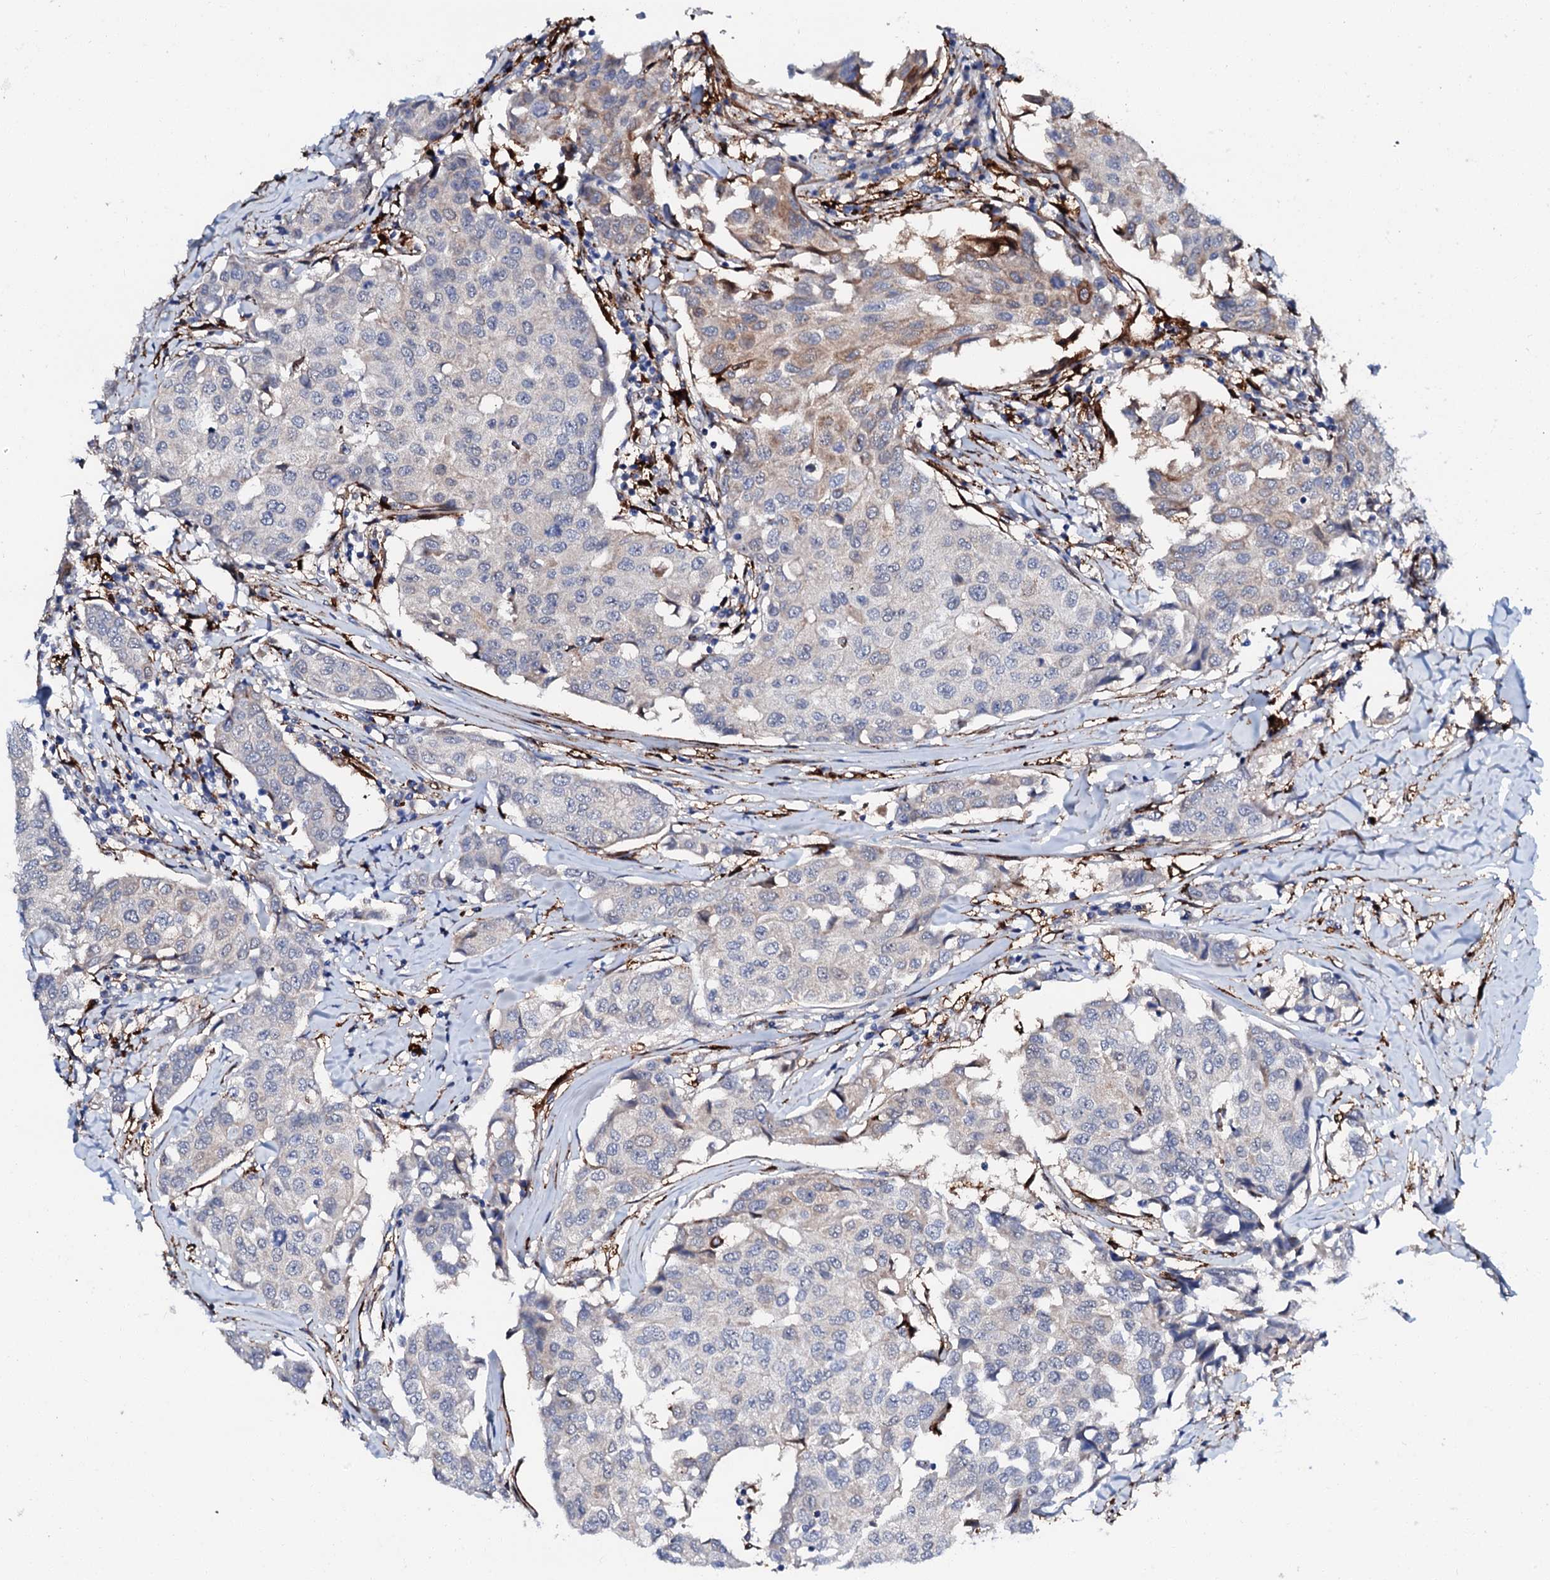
{"staining": {"intensity": "moderate", "quantity": "<25%", "location": "cytoplasmic/membranous"}, "tissue": "breast cancer", "cell_type": "Tumor cells", "image_type": "cancer", "snomed": [{"axis": "morphology", "description": "Duct carcinoma"}, {"axis": "topography", "description": "Breast"}], "caption": "Immunohistochemistry (IHC) staining of breast cancer, which shows low levels of moderate cytoplasmic/membranous staining in approximately <25% of tumor cells indicating moderate cytoplasmic/membranous protein staining. The staining was performed using DAB (3,3'-diaminobenzidine) (brown) for protein detection and nuclei were counterstained in hematoxylin (blue).", "gene": "MED13L", "patient": {"sex": "female", "age": 80}}